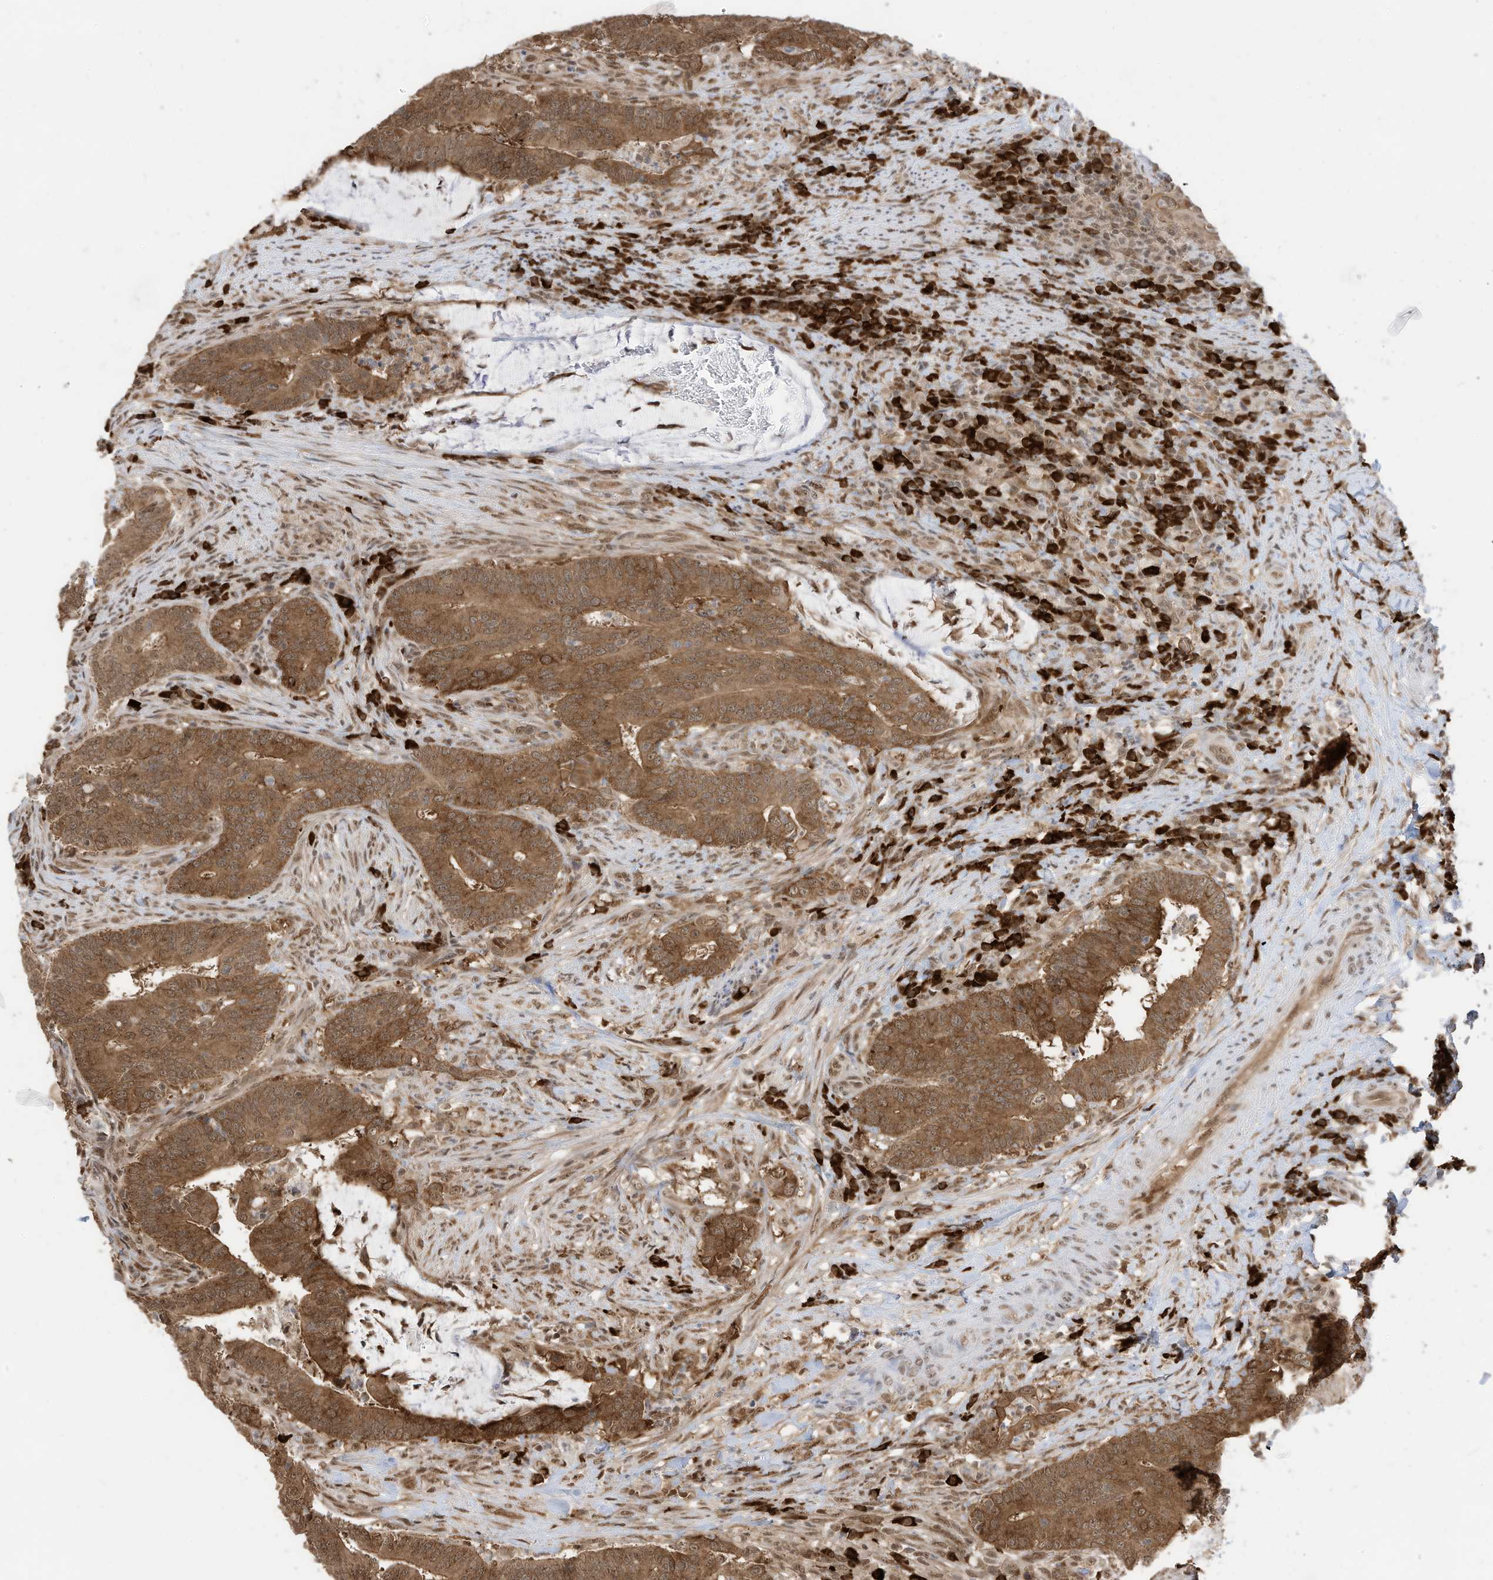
{"staining": {"intensity": "moderate", "quantity": ">75%", "location": "cytoplasmic/membranous,nuclear"}, "tissue": "colorectal cancer", "cell_type": "Tumor cells", "image_type": "cancer", "snomed": [{"axis": "morphology", "description": "Adenocarcinoma, NOS"}, {"axis": "topography", "description": "Colon"}], "caption": "Tumor cells display medium levels of moderate cytoplasmic/membranous and nuclear staining in approximately >75% of cells in colorectal cancer (adenocarcinoma). (brown staining indicates protein expression, while blue staining denotes nuclei).", "gene": "ZNF195", "patient": {"sex": "female", "age": 66}}